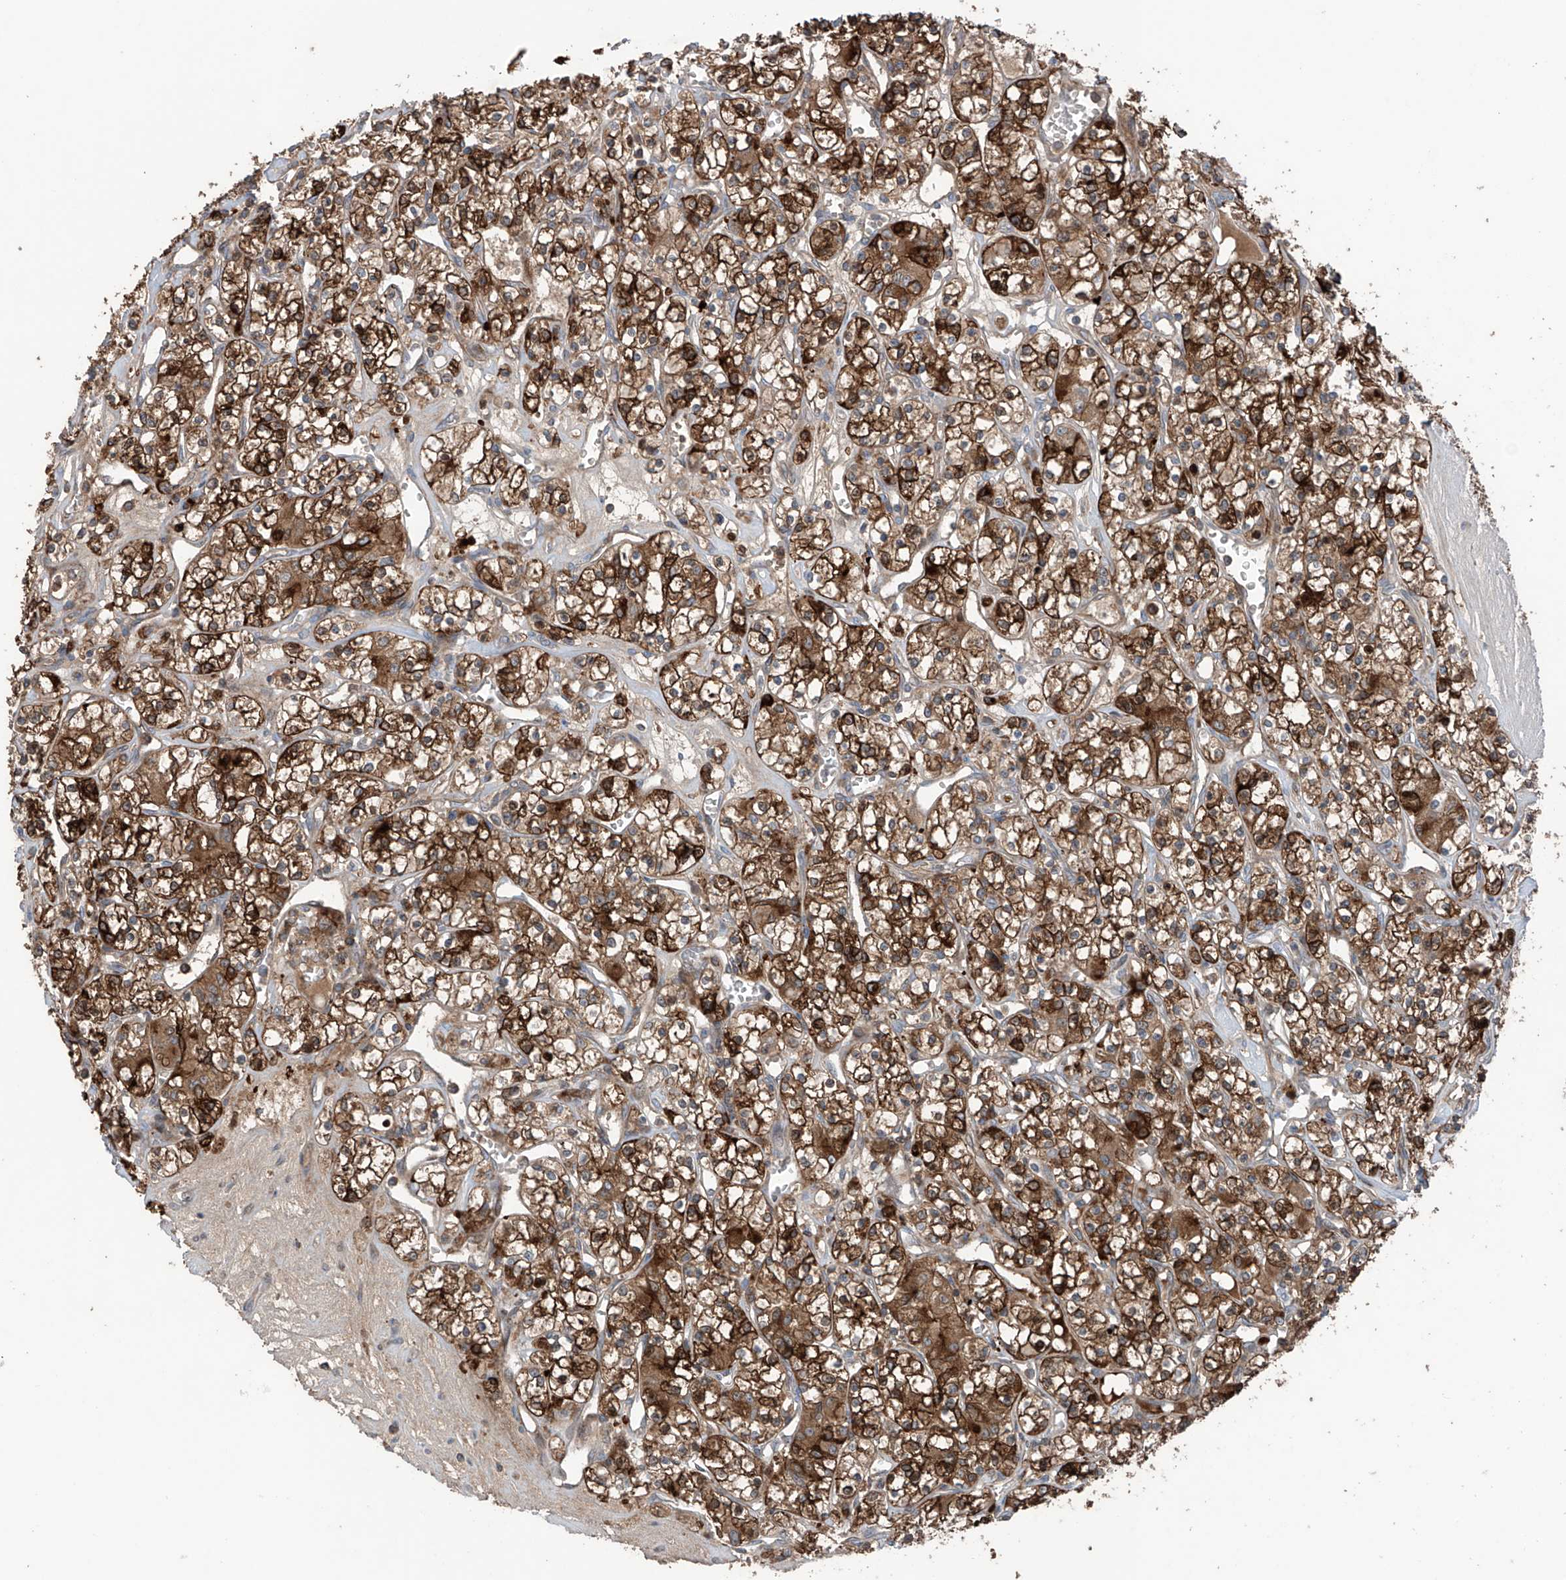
{"staining": {"intensity": "strong", "quantity": ">75%", "location": "cytoplasmic/membranous"}, "tissue": "renal cancer", "cell_type": "Tumor cells", "image_type": "cancer", "snomed": [{"axis": "morphology", "description": "Adenocarcinoma, NOS"}, {"axis": "topography", "description": "Kidney"}], "caption": "Tumor cells show high levels of strong cytoplasmic/membranous positivity in about >75% of cells in renal cancer. (Stains: DAB in brown, nuclei in blue, Microscopy: brightfield microscopy at high magnification).", "gene": "SAMD3", "patient": {"sex": "female", "age": 59}}